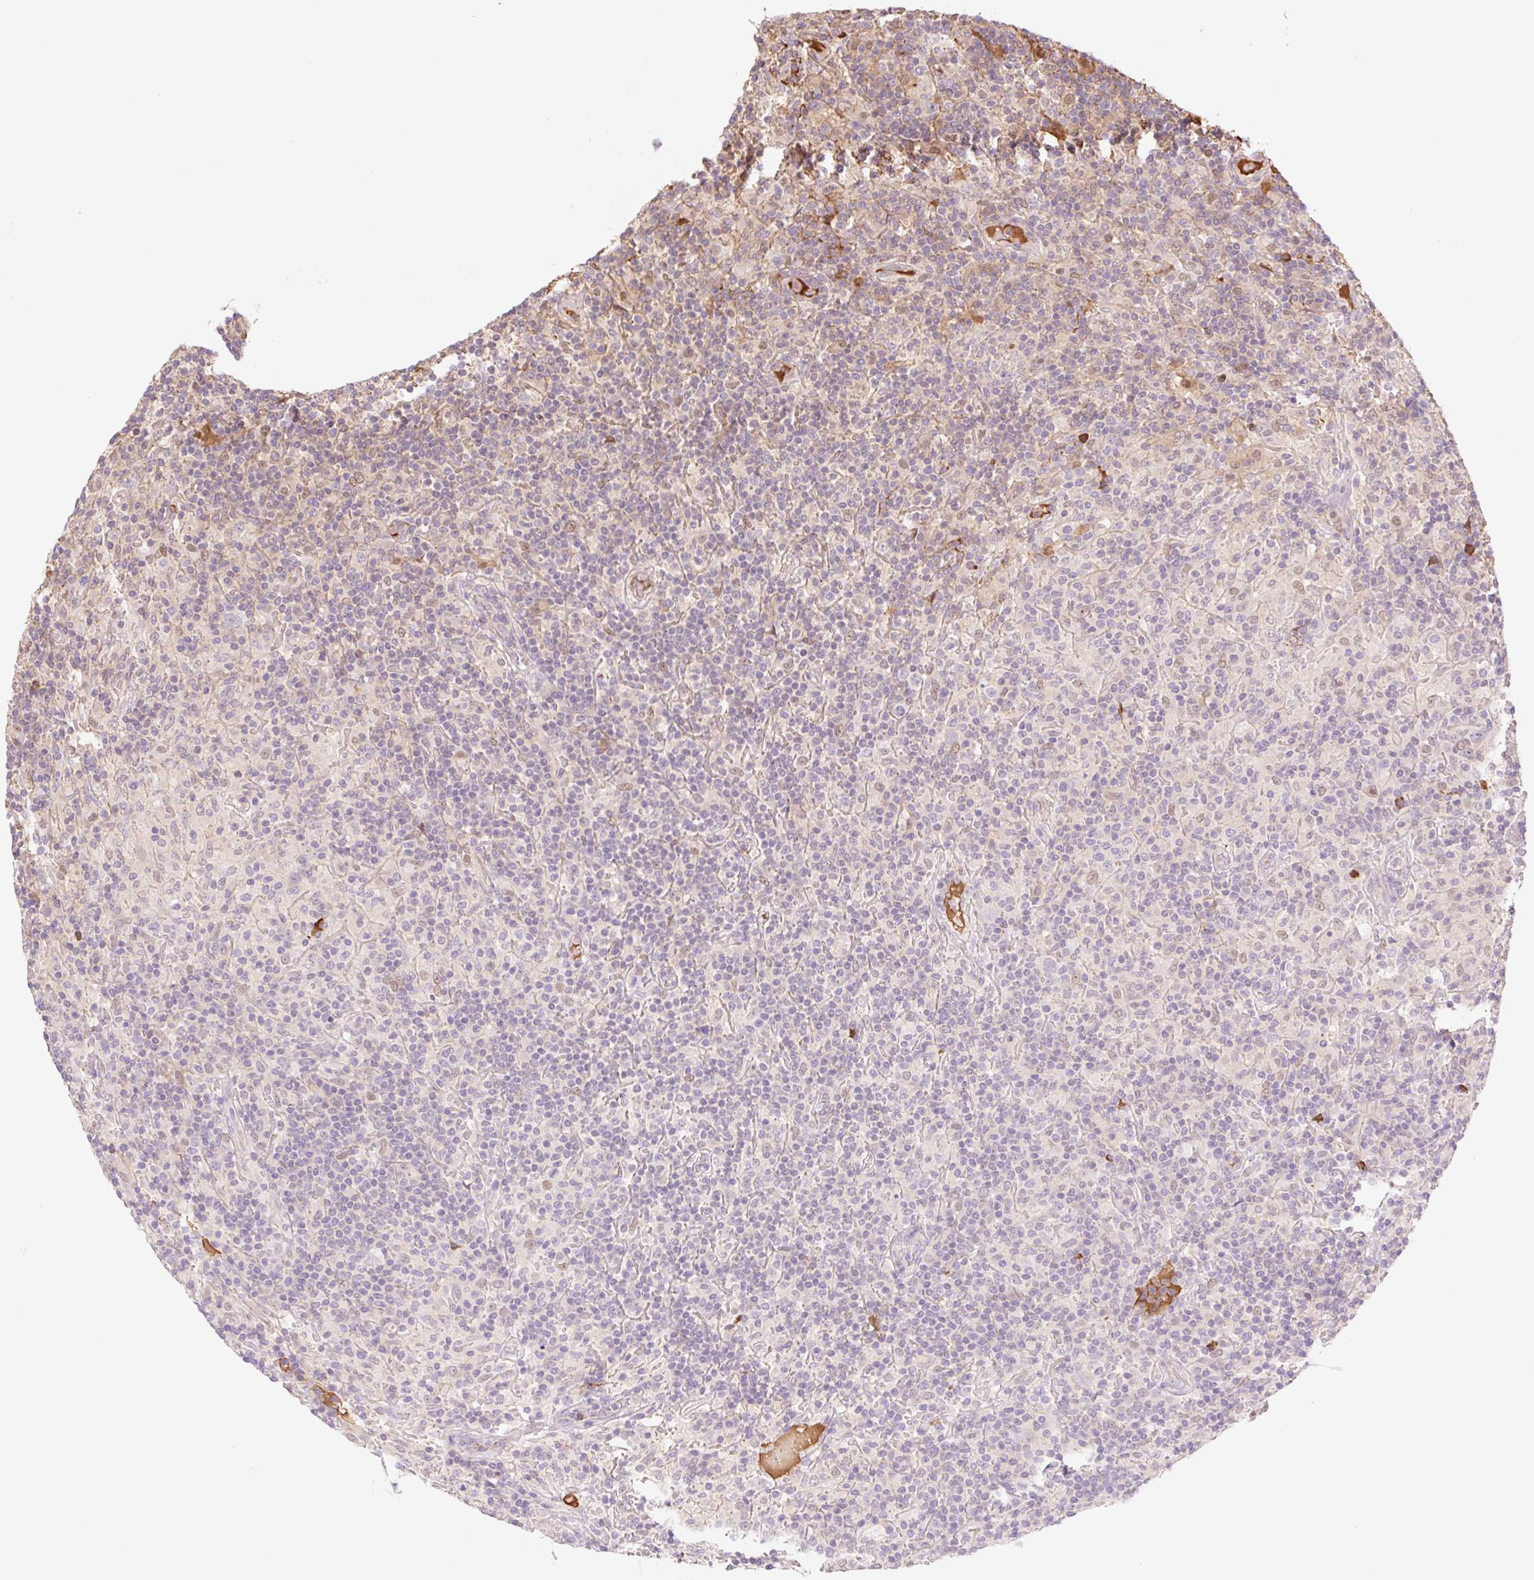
{"staining": {"intensity": "negative", "quantity": "none", "location": "none"}, "tissue": "lymphoma", "cell_type": "Tumor cells", "image_type": "cancer", "snomed": [{"axis": "morphology", "description": "Hodgkin's disease, NOS"}, {"axis": "topography", "description": "Lymph node"}], "caption": "This is an IHC micrograph of Hodgkin's disease. There is no staining in tumor cells.", "gene": "HEBP1", "patient": {"sex": "male", "age": 70}}